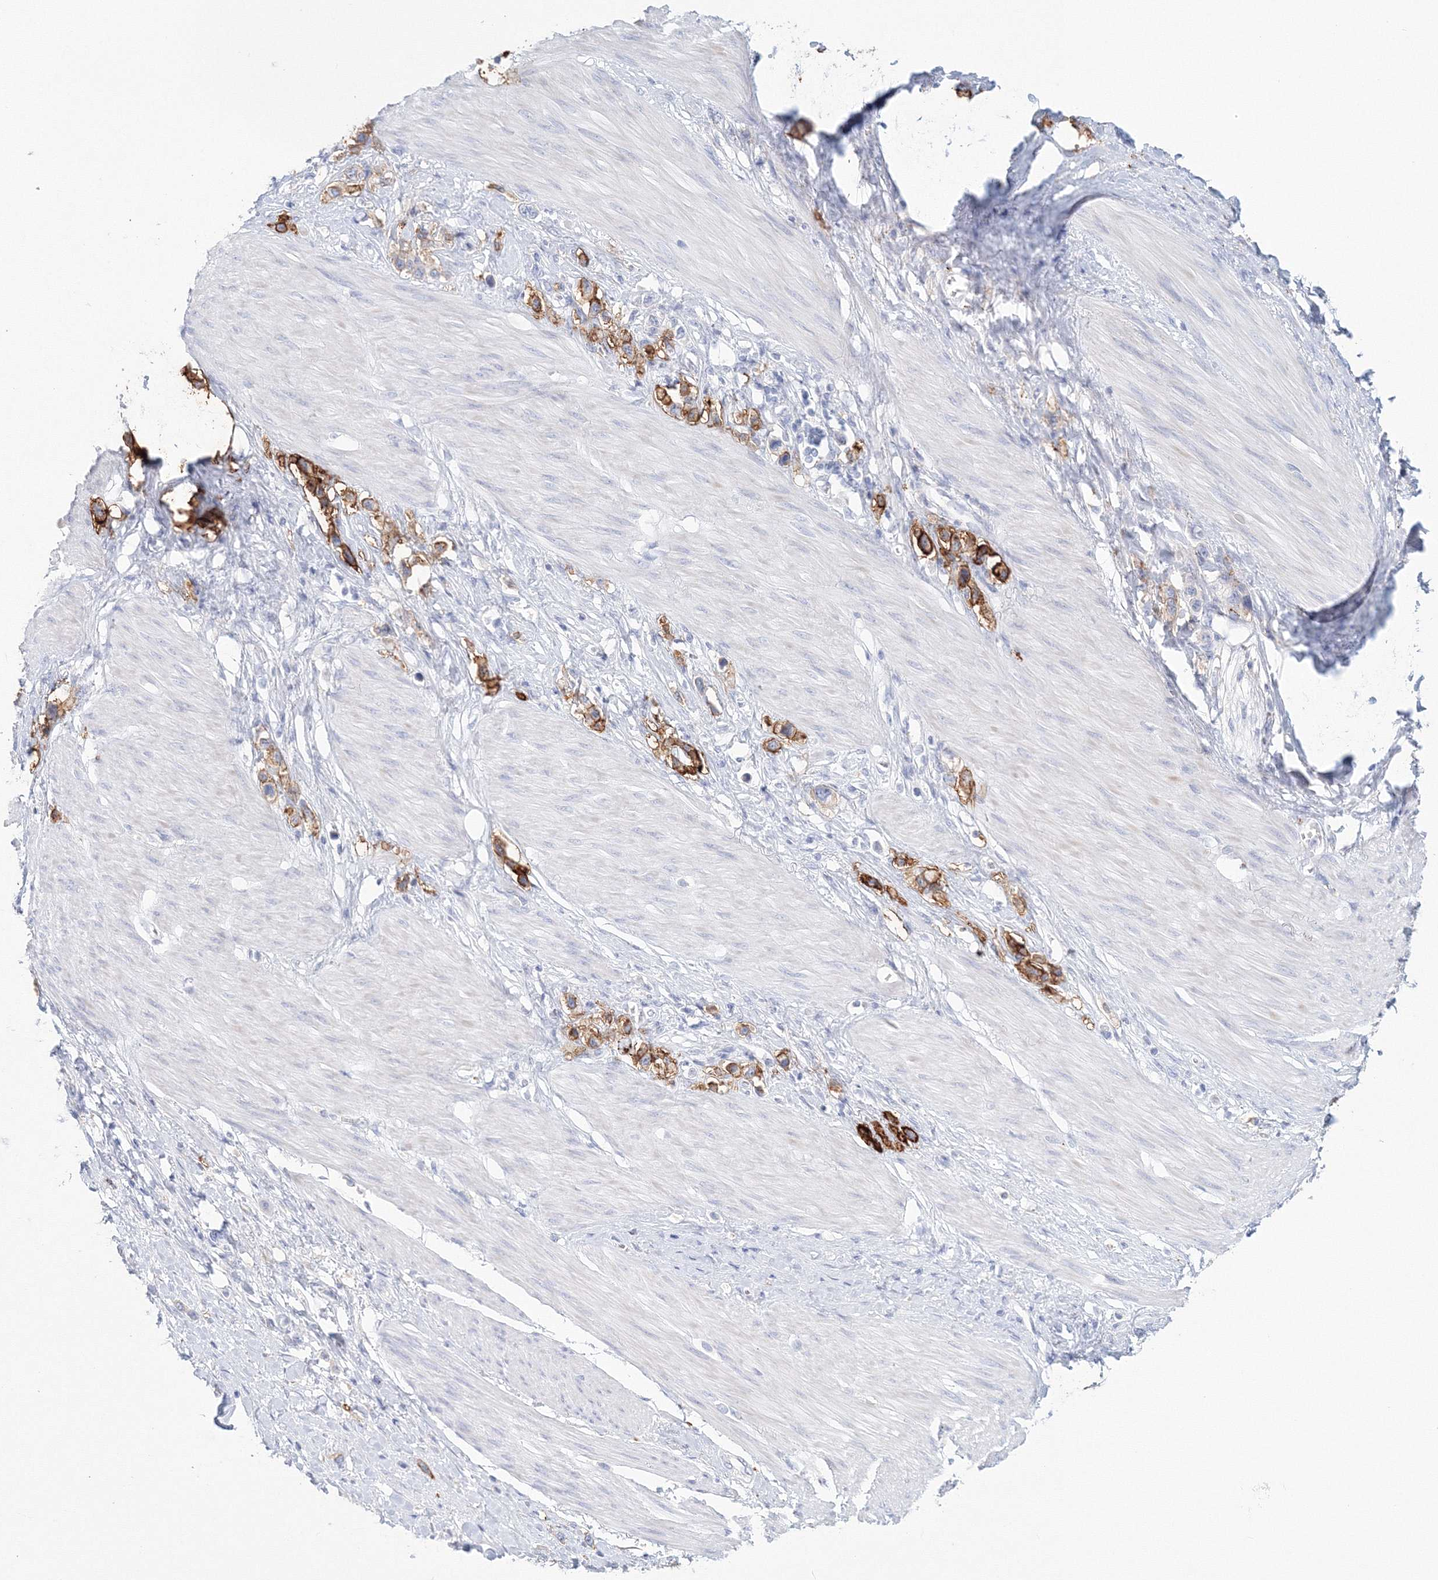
{"staining": {"intensity": "strong", "quantity": ">75%", "location": "cytoplasmic/membranous"}, "tissue": "stomach cancer", "cell_type": "Tumor cells", "image_type": "cancer", "snomed": [{"axis": "morphology", "description": "Adenocarcinoma, NOS"}, {"axis": "topography", "description": "Stomach"}], "caption": "Stomach adenocarcinoma was stained to show a protein in brown. There is high levels of strong cytoplasmic/membranous positivity in approximately >75% of tumor cells.", "gene": "VSIG1", "patient": {"sex": "female", "age": 65}}